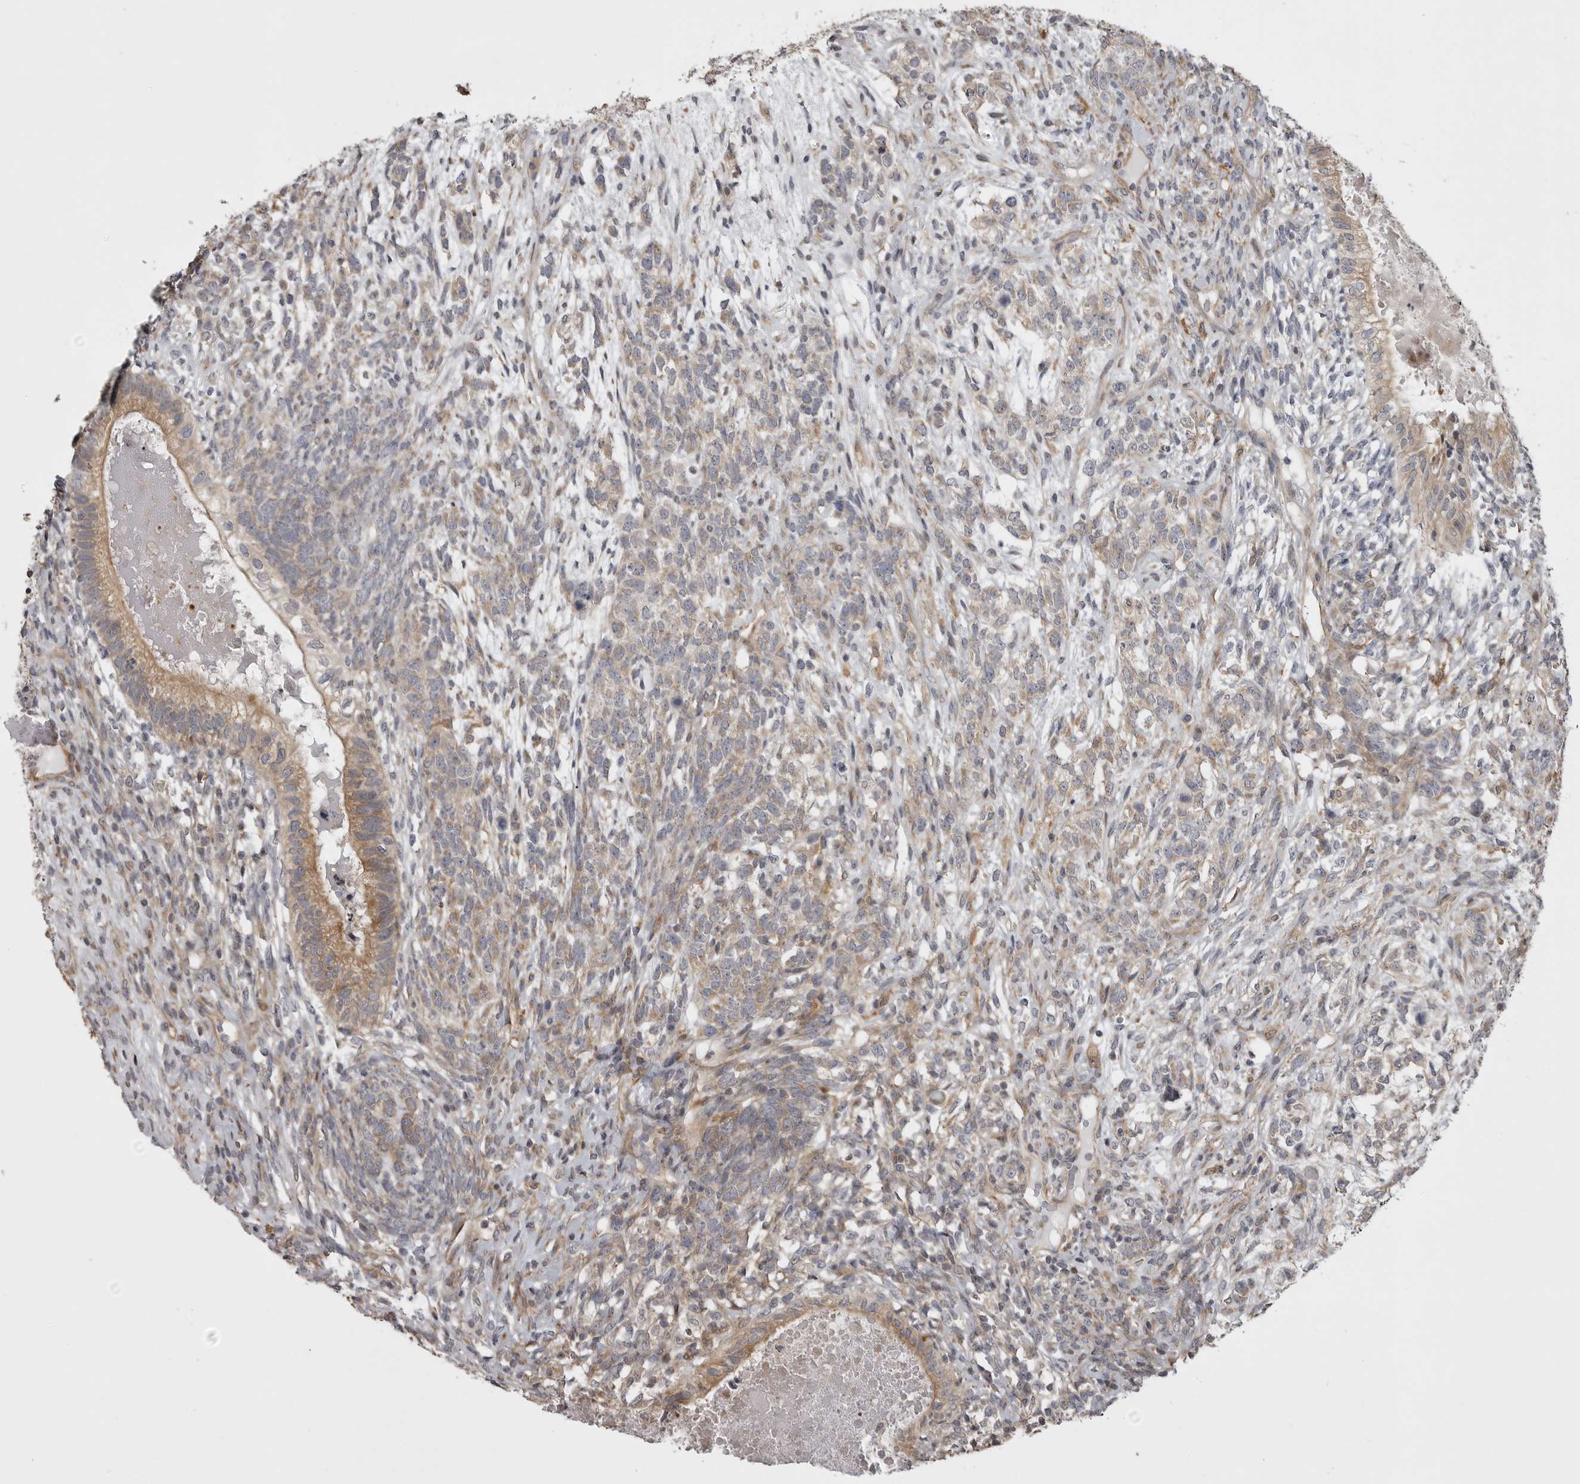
{"staining": {"intensity": "weak", "quantity": "<25%", "location": "cytoplasmic/membranous"}, "tissue": "testis cancer", "cell_type": "Tumor cells", "image_type": "cancer", "snomed": [{"axis": "morphology", "description": "Seminoma, NOS"}, {"axis": "morphology", "description": "Carcinoma, Embryonal, NOS"}, {"axis": "topography", "description": "Testis"}], "caption": "This histopathology image is of seminoma (testis) stained with immunohistochemistry to label a protein in brown with the nuclei are counter-stained blue. There is no expression in tumor cells.", "gene": "ZNRF1", "patient": {"sex": "male", "age": 28}}